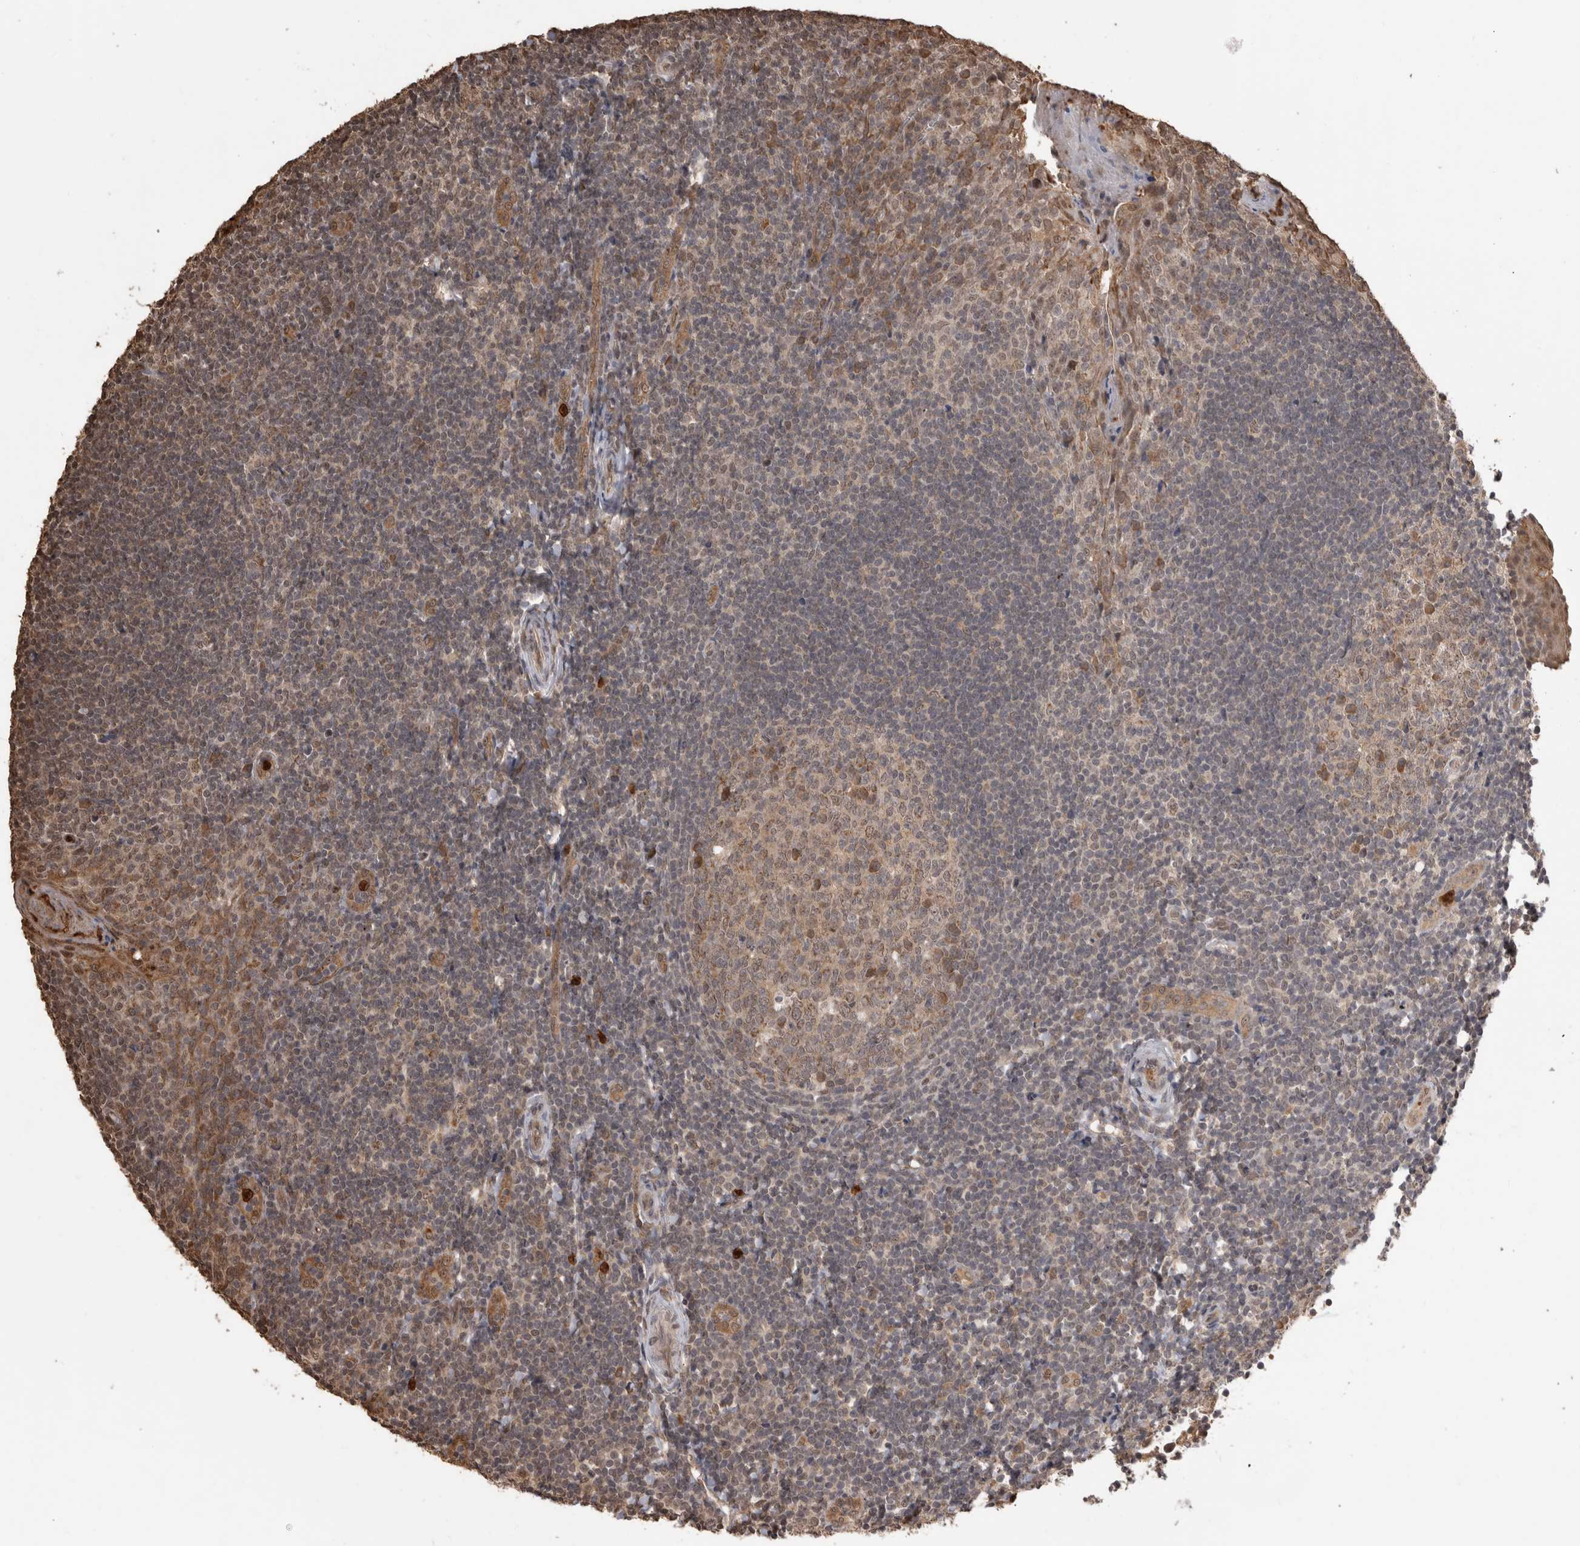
{"staining": {"intensity": "weak", "quantity": ">75%", "location": "cytoplasmic/membranous"}, "tissue": "tonsil", "cell_type": "Germinal center cells", "image_type": "normal", "snomed": [{"axis": "morphology", "description": "Normal tissue, NOS"}, {"axis": "topography", "description": "Tonsil"}], "caption": "Immunohistochemical staining of benign tonsil displays weak cytoplasmic/membranous protein expression in about >75% of germinal center cells. (DAB (3,3'-diaminobenzidine) IHC with brightfield microscopy, high magnification).", "gene": "PAK4", "patient": {"sex": "male", "age": 27}}